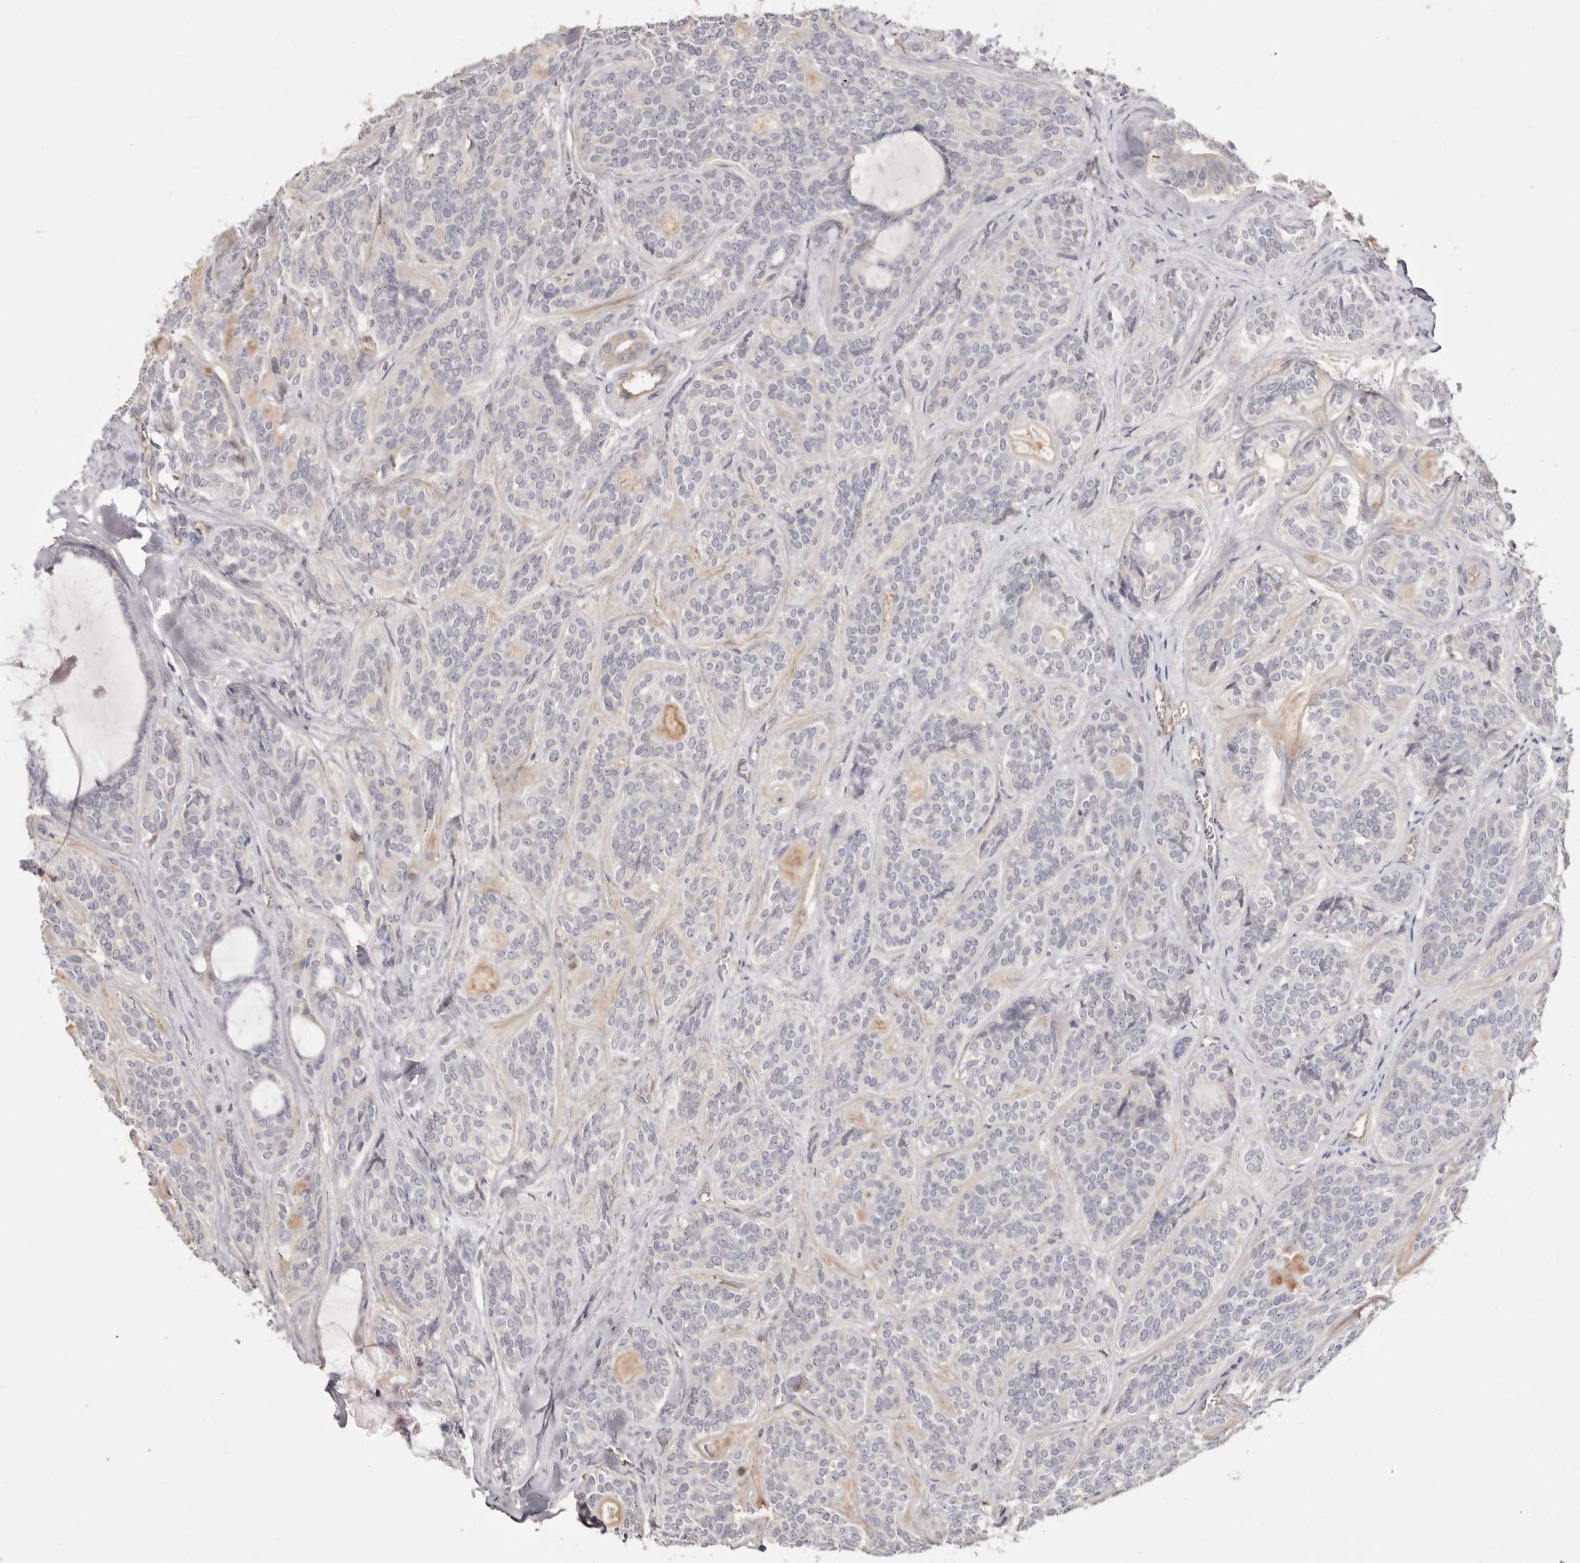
{"staining": {"intensity": "negative", "quantity": "none", "location": "none"}, "tissue": "head and neck cancer", "cell_type": "Tumor cells", "image_type": "cancer", "snomed": [{"axis": "morphology", "description": "Adenocarcinoma, NOS"}, {"axis": "topography", "description": "Head-Neck"}], "caption": "Head and neck cancer (adenocarcinoma) was stained to show a protein in brown. There is no significant staining in tumor cells. Brightfield microscopy of IHC stained with DAB (brown) and hematoxylin (blue), captured at high magnification.", "gene": "MMACHC", "patient": {"sex": "male", "age": 66}}